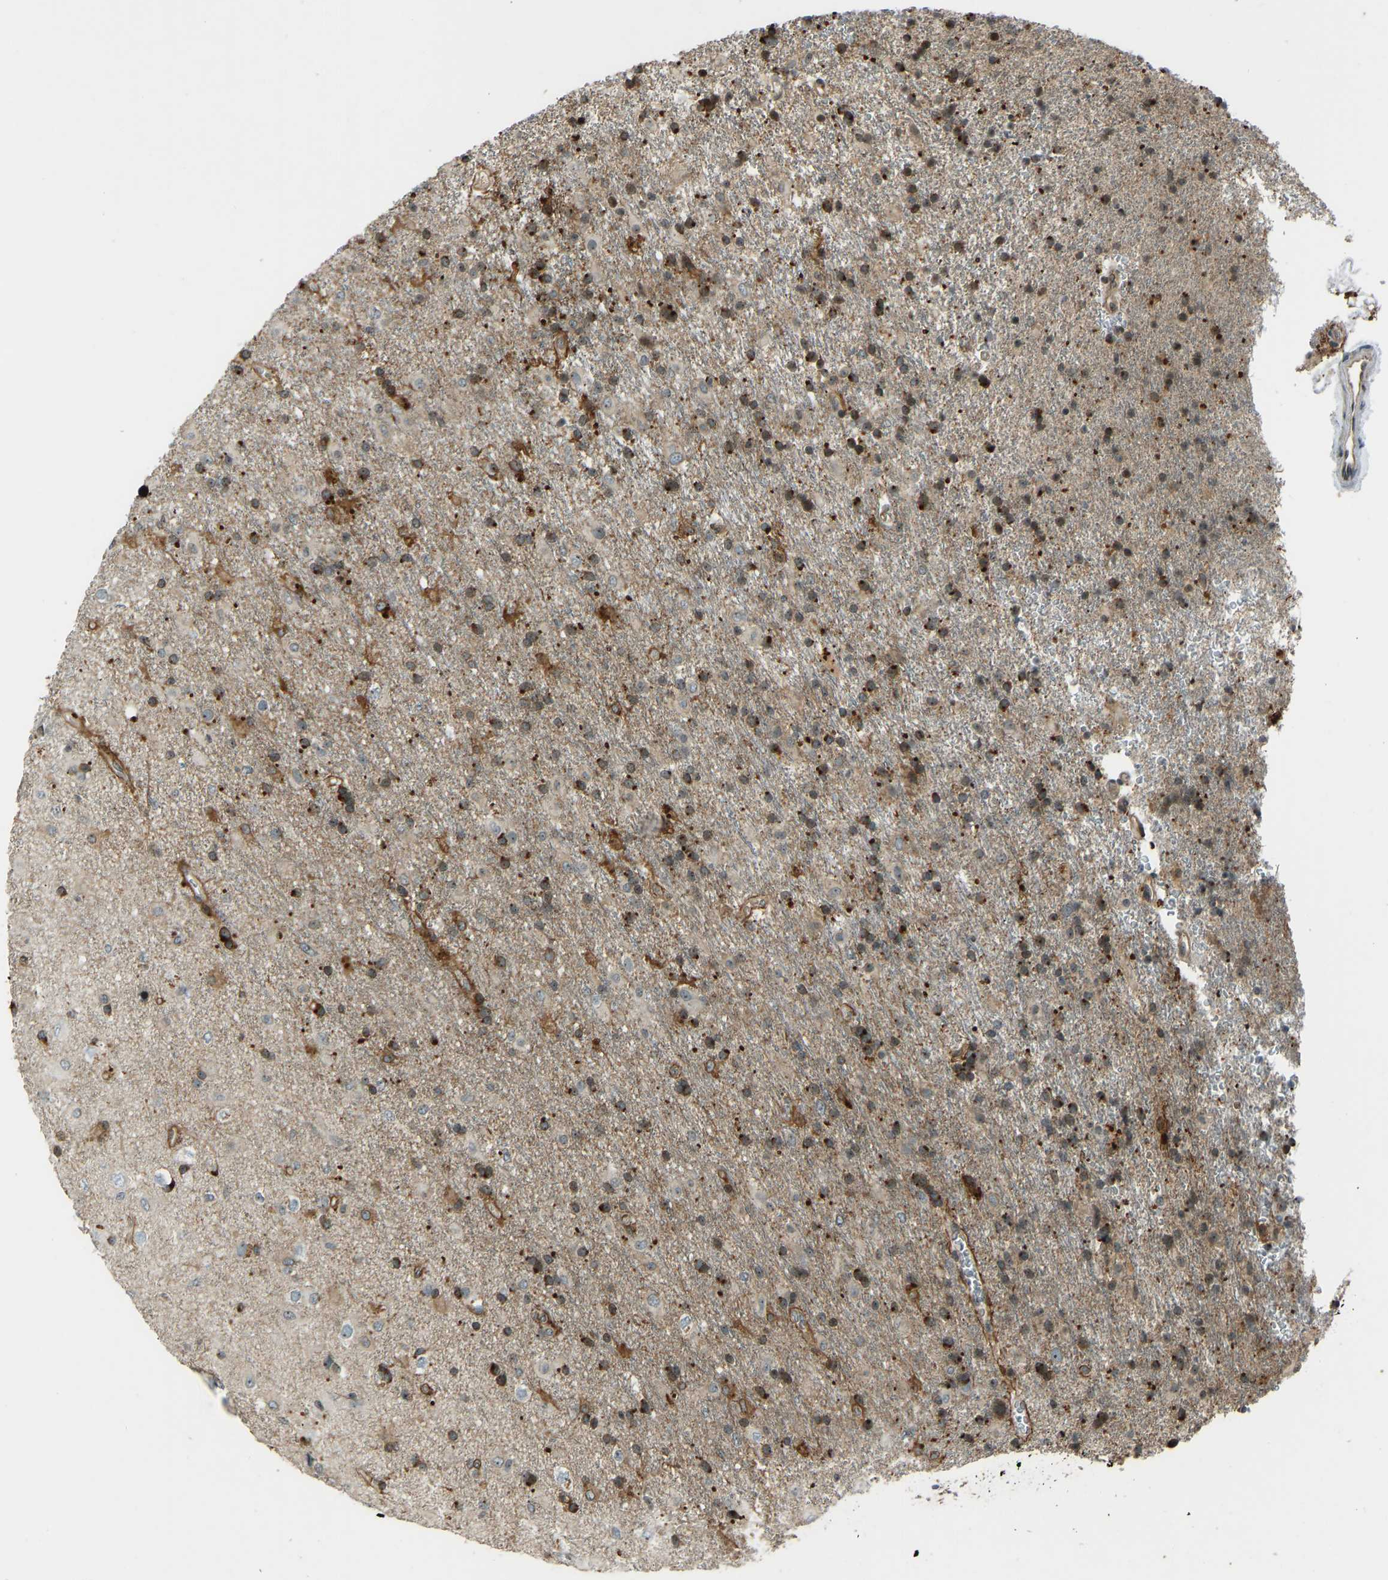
{"staining": {"intensity": "strong", "quantity": ">75%", "location": "cytoplasmic/membranous"}, "tissue": "glioma", "cell_type": "Tumor cells", "image_type": "cancer", "snomed": [{"axis": "morphology", "description": "Glioma, malignant, Low grade"}, {"axis": "topography", "description": "Brain"}], "caption": "Immunohistochemical staining of human glioma displays high levels of strong cytoplasmic/membranous staining in approximately >75% of tumor cells.", "gene": "SVOPL", "patient": {"sex": "male", "age": 65}}